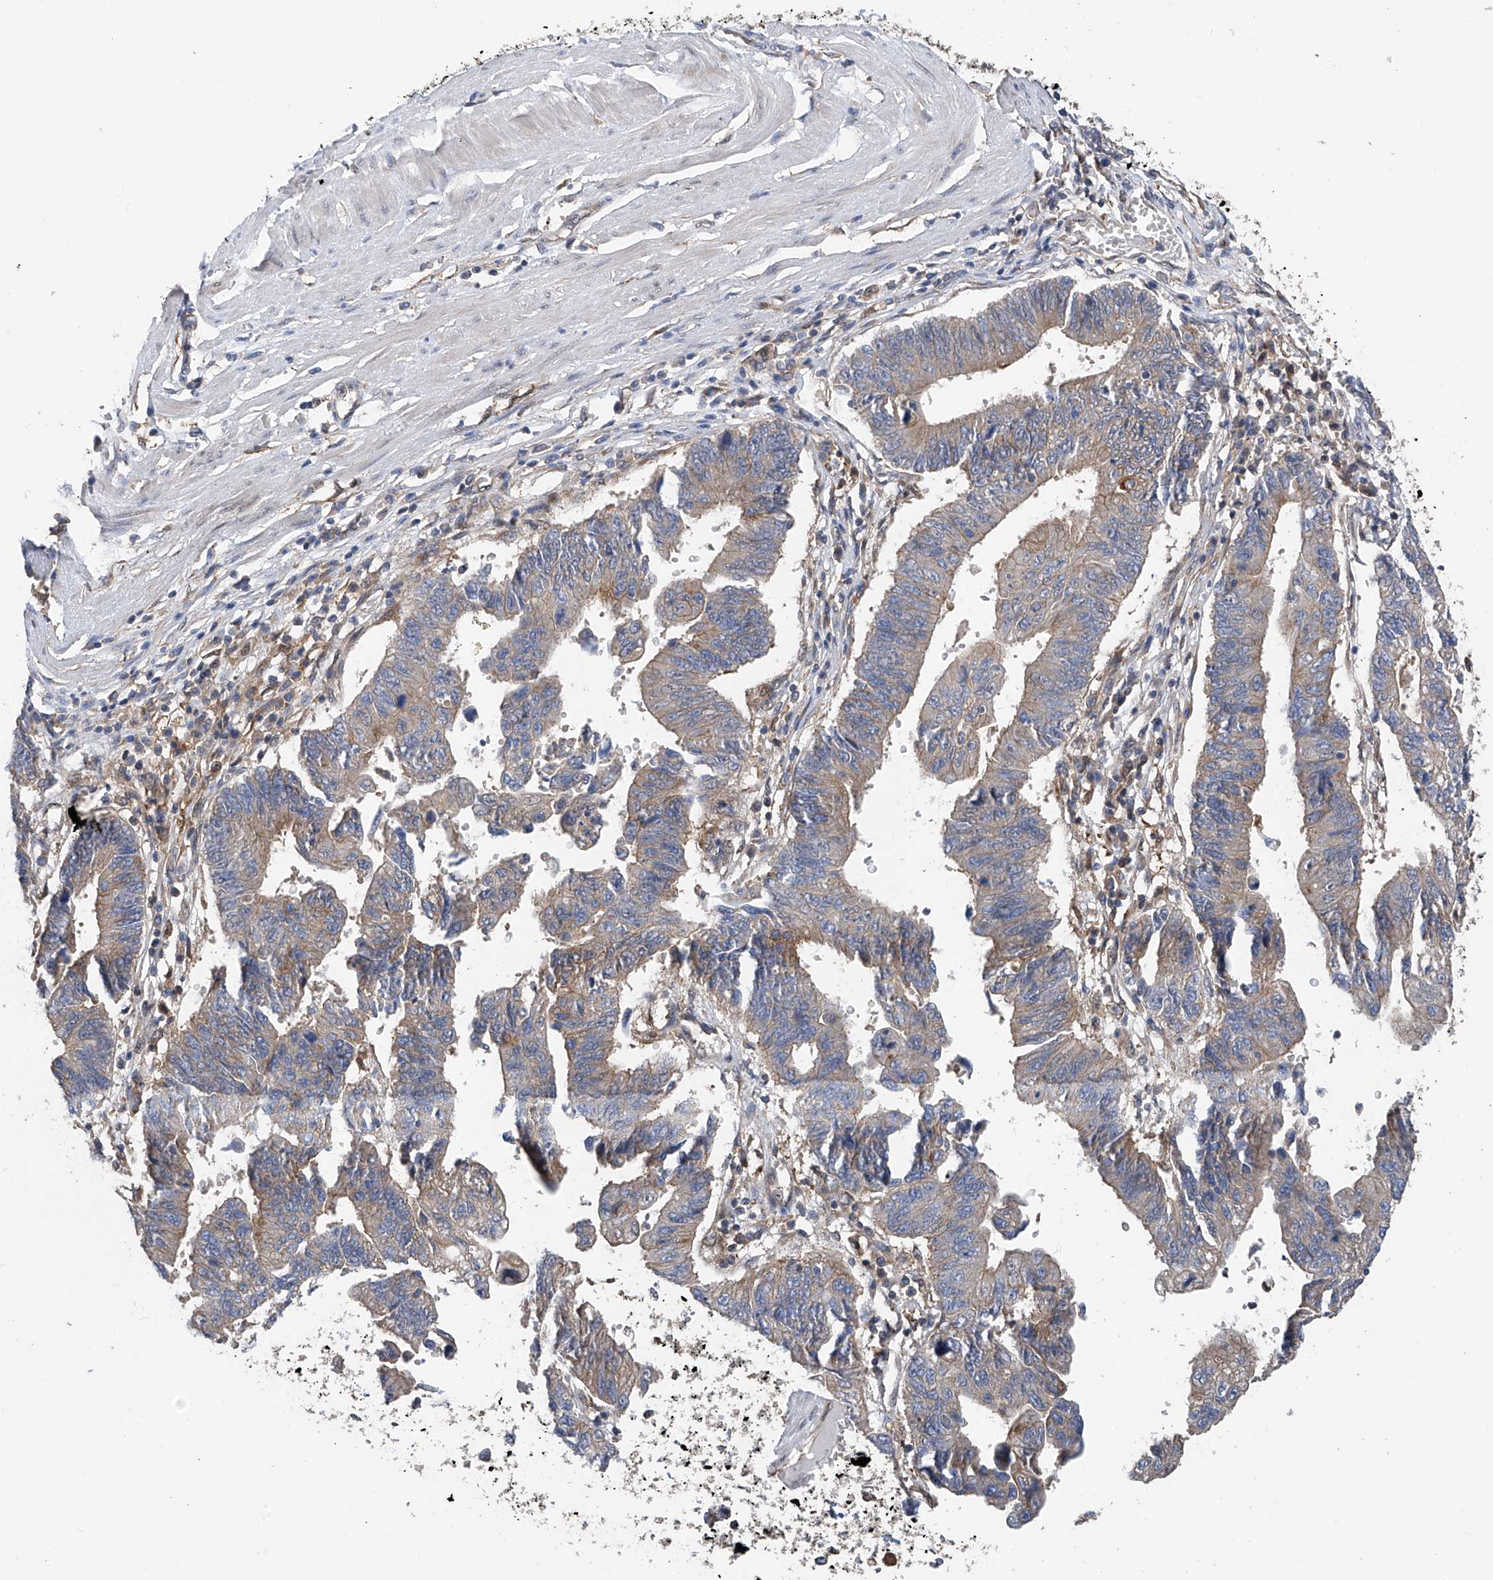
{"staining": {"intensity": "weak", "quantity": "25%-75%", "location": "cytoplasmic/membranous"}, "tissue": "stomach cancer", "cell_type": "Tumor cells", "image_type": "cancer", "snomed": [{"axis": "morphology", "description": "Adenocarcinoma, NOS"}, {"axis": "topography", "description": "Stomach"}], "caption": "Stomach cancer (adenocarcinoma) was stained to show a protein in brown. There is low levels of weak cytoplasmic/membranous positivity in approximately 25%-75% of tumor cells.", "gene": "CHPF", "patient": {"sex": "male", "age": 59}}